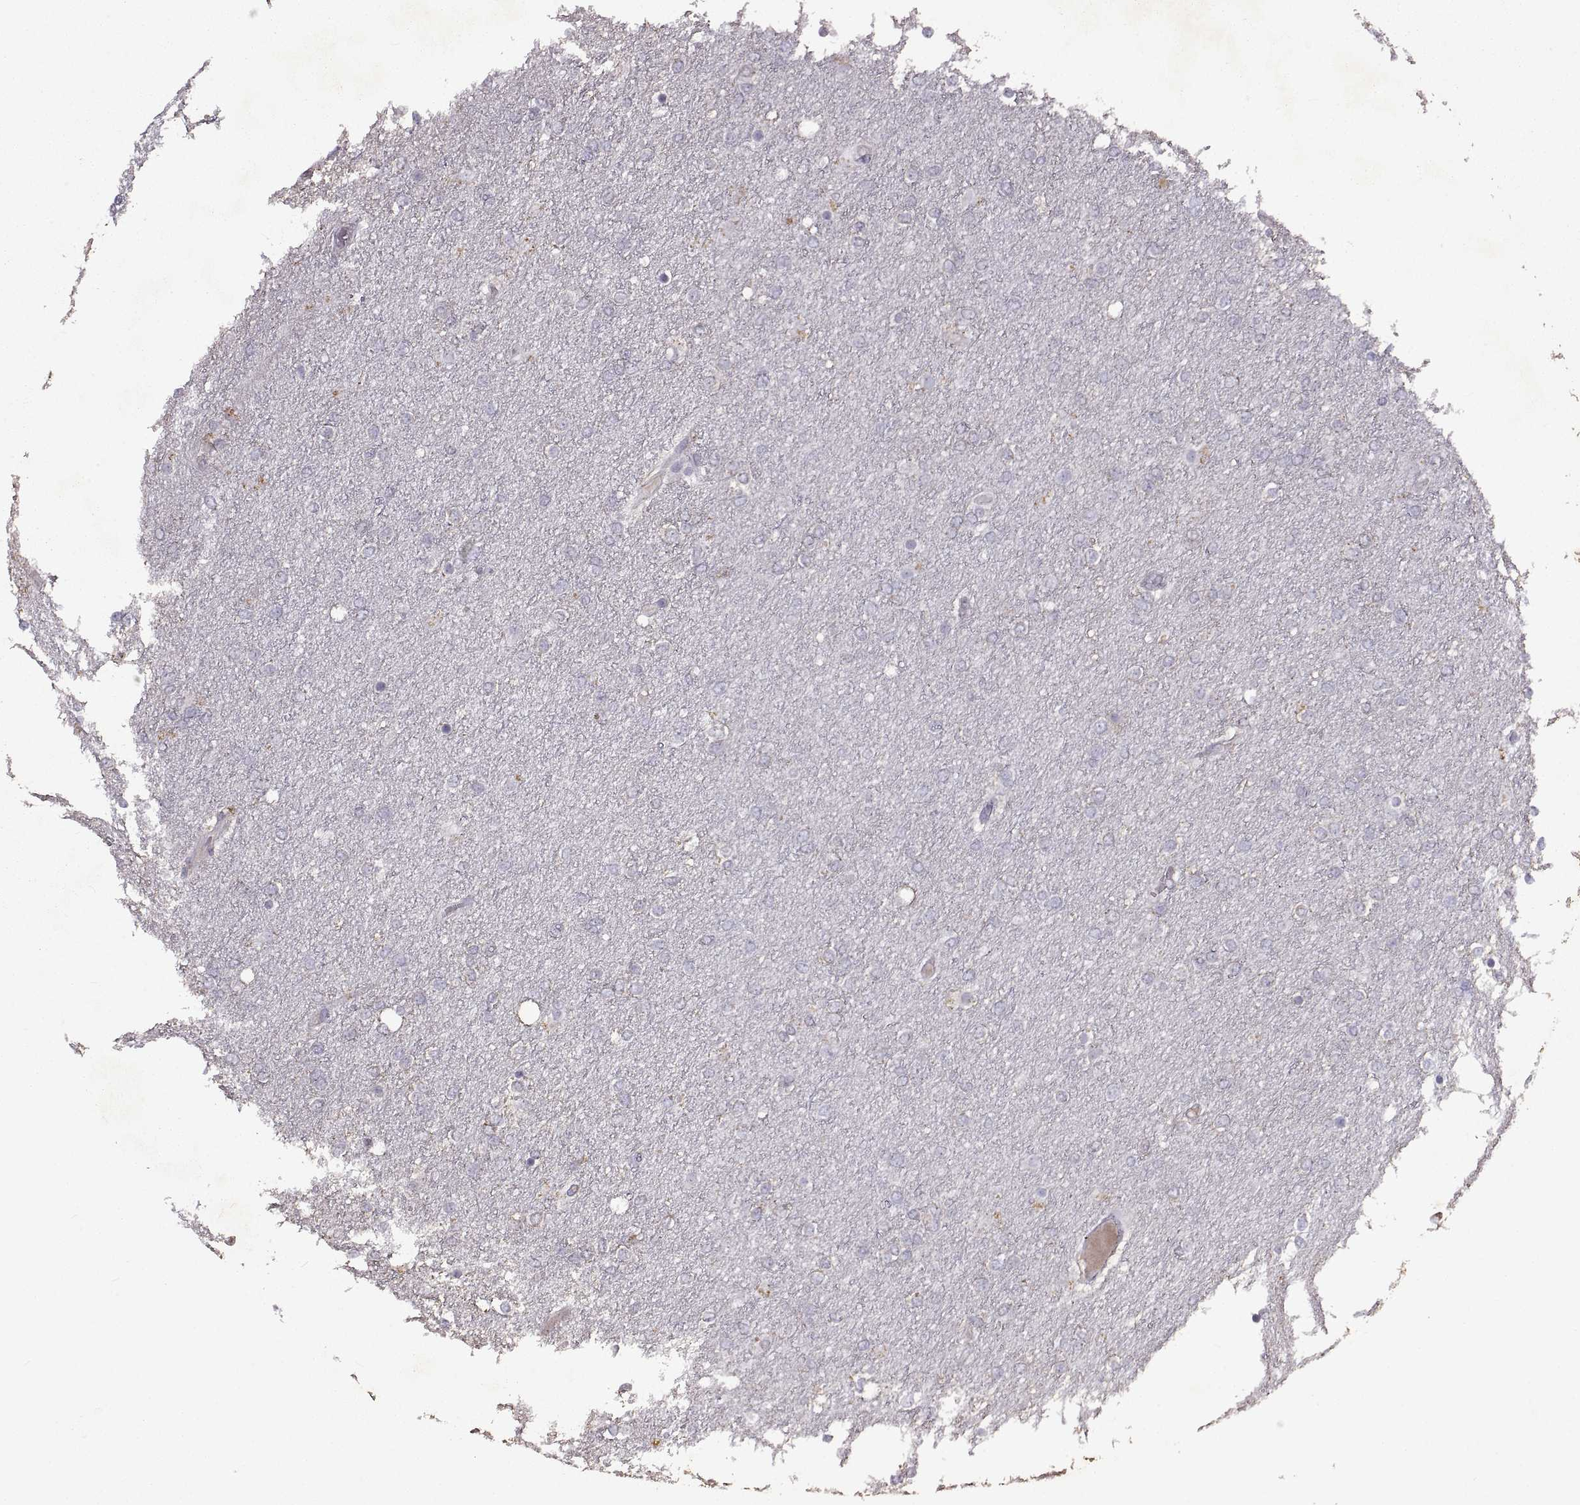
{"staining": {"intensity": "negative", "quantity": "none", "location": "none"}, "tissue": "glioma", "cell_type": "Tumor cells", "image_type": "cancer", "snomed": [{"axis": "morphology", "description": "Glioma, malignant, High grade"}, {"axis": "topography", "description": "Brain"}], "caption": "Tumor cells are negative for brown protein staining in high-grade glioma (malignant). (DAB (3,3'-diaminobenzidine) immunohistochemistry, high magnification).", "gene": "DEFB136", "patient": {"sex": "female", "age": 61}}